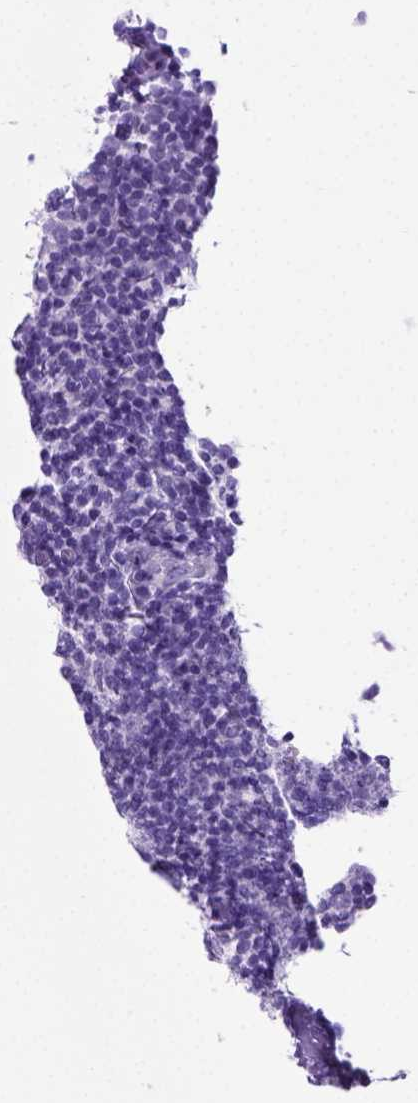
{"staining": {"intensity": "negative", "quantity": "none", "location": "none"}, "tissue": "lymphoma", "cell_type": "Tumor cells", "image_type": "cancer", "snomed": [{"axis": "morphology", "description": "Malignant lymphoma, non-Hodgkin's type, Low grade"}, {"axis": "topography", "description": "Lymph node"}], "caption": "Tumor cells show no significant protein positivity in lymphoma.", "gene": "ADAM12", "patient": {"sex": "female", "age": 56}}